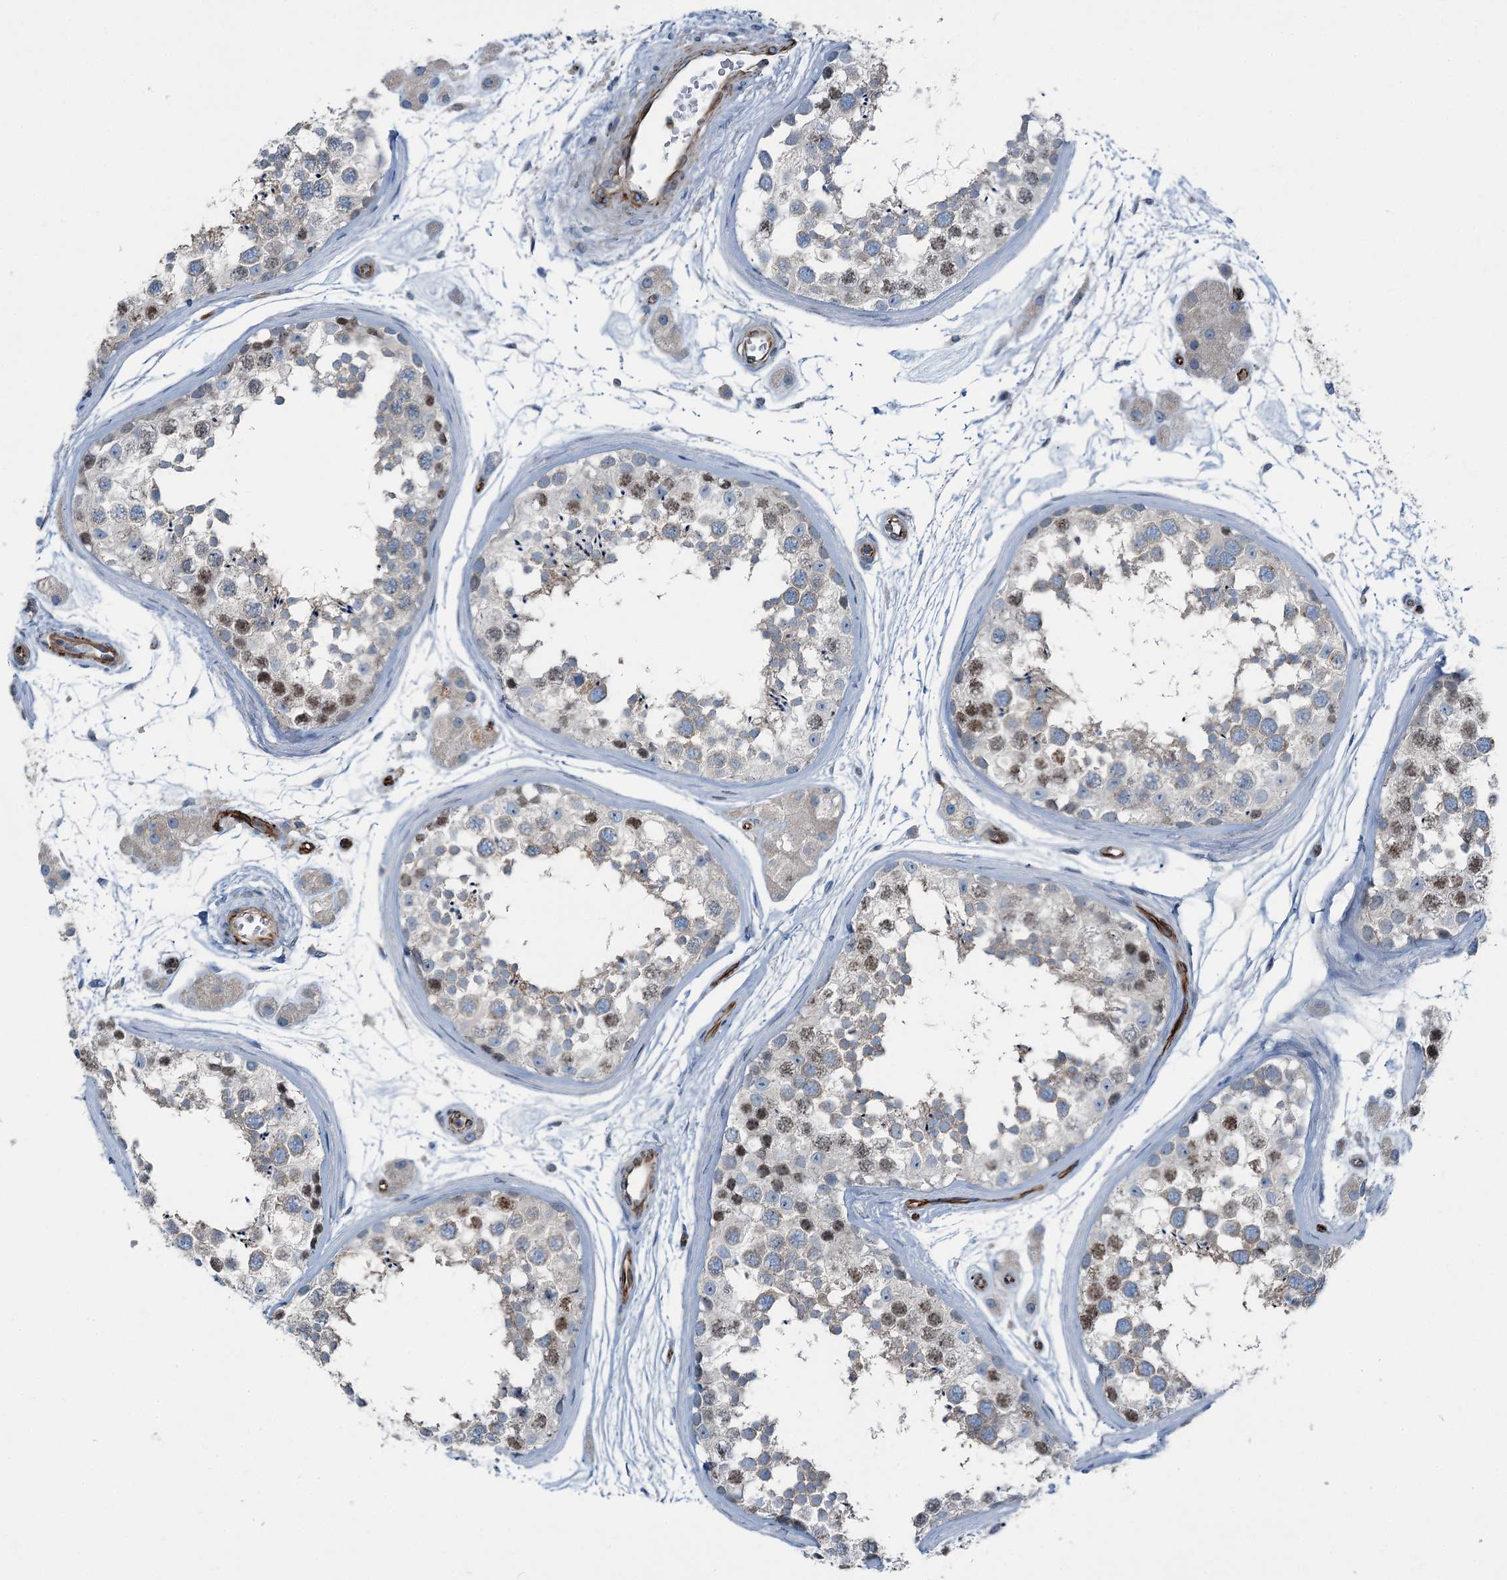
{"staining": {"intensity": "moderate", "quantity": "25%-75%", "location": "cytoplasmic/membranous,nuclear"}, "tissue": "testis", "cell_type": "Cells in seminiferous ducts", "image_type": "normal", "snomed": [{"axis": "morphology", "description": "Normal tissue, NOS"}, {"axis": "topography", "description": "Testis"}], "caption": "Protein expression analysis of benign testis exhibits moderate cytoplasmic/membranous,nuclear expression in approximately 25%-75% of cells in seminiferous ducts.", "gene": "AXL", "patient": {"sex": "male", "age": 56}}